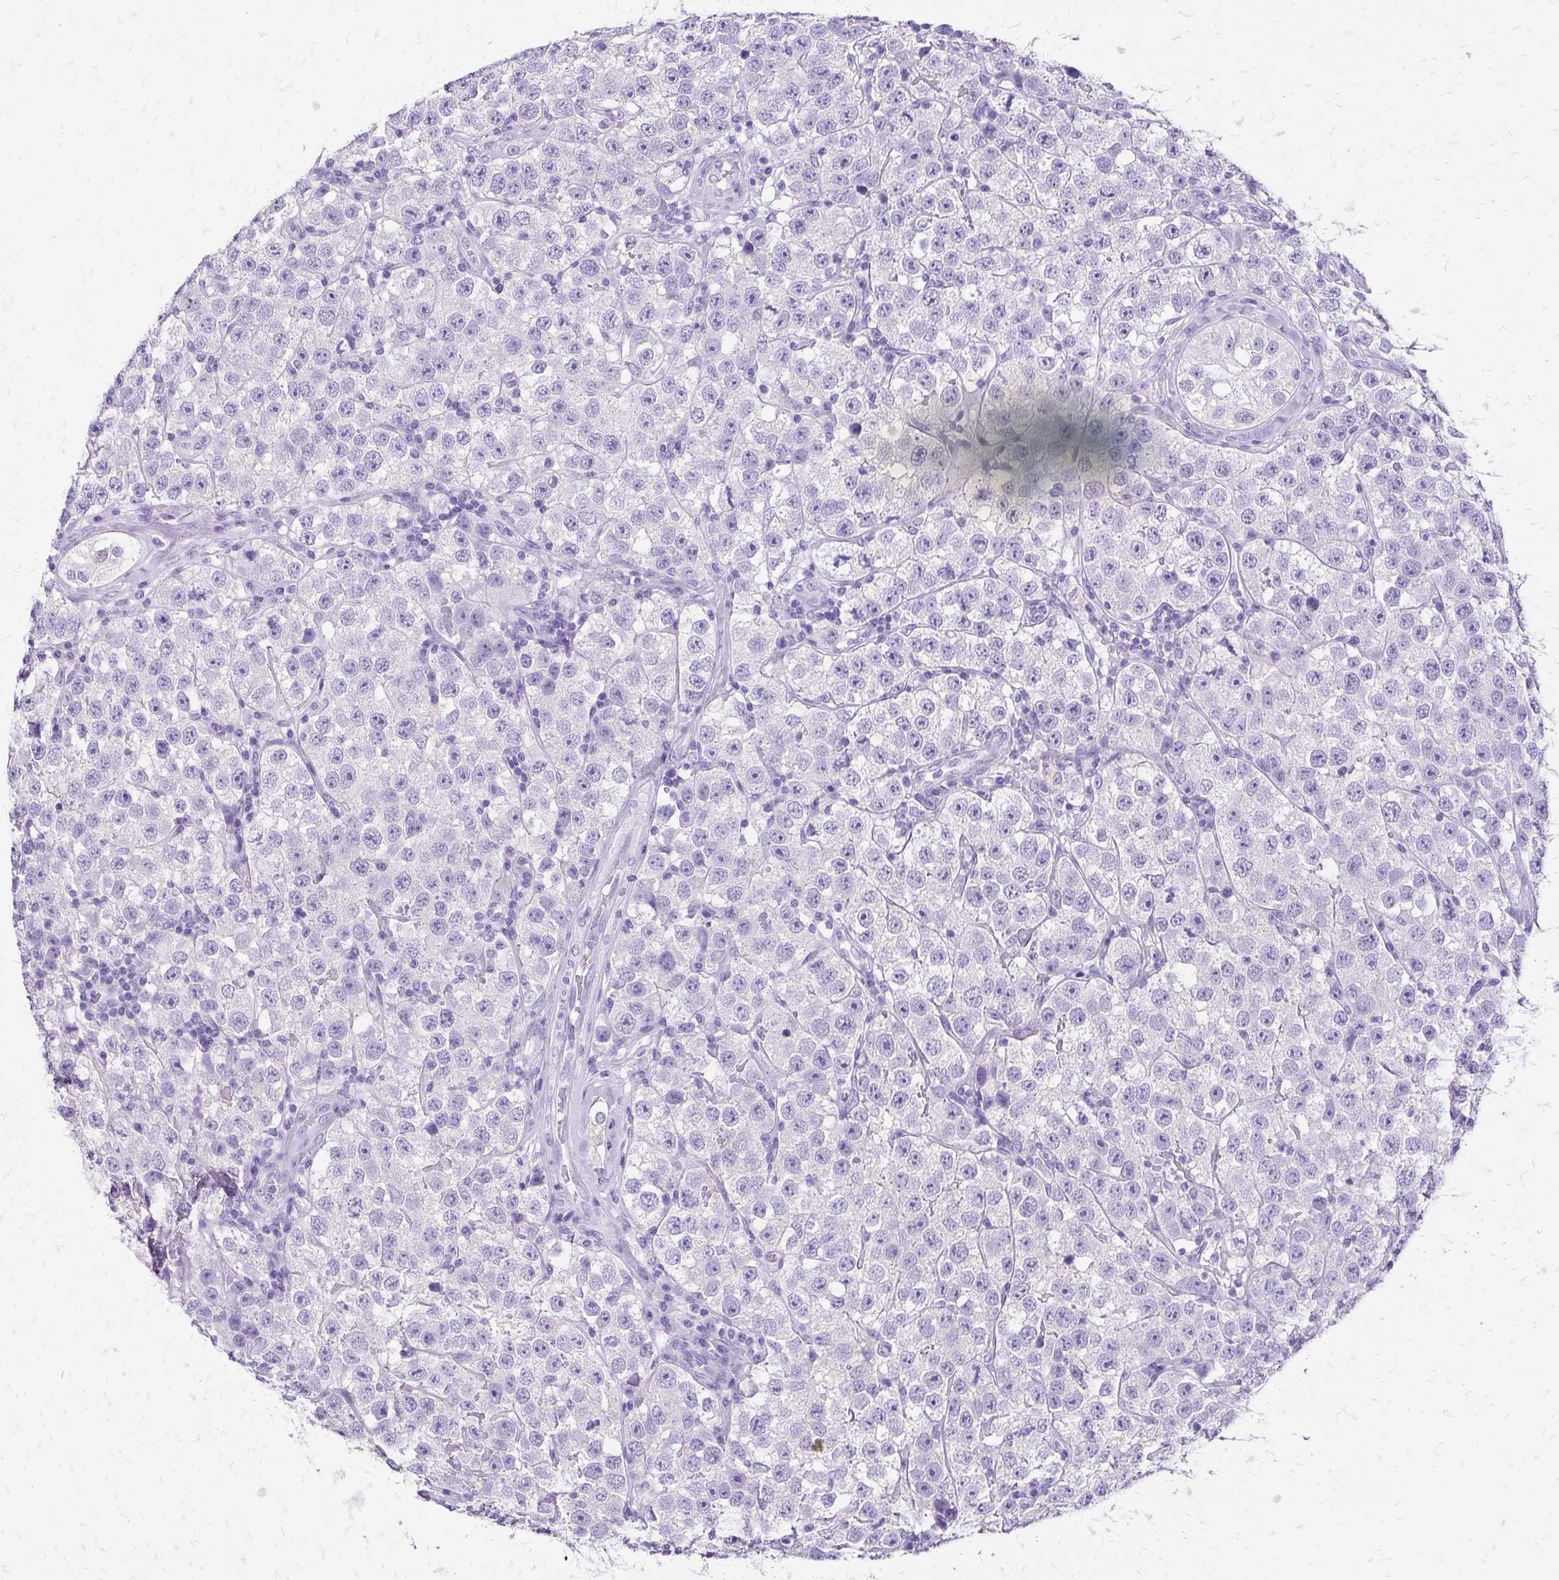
{"staining": {"intensity": "negative", "quantity": "none", "location": "none"}, "tissue": "testis cancer", "cell_type": "Tumor cells", "image_type": "cancer", "snomed": [{"axis": "morphology", "description": "Seminoma, NOS"}, {"axis": "topography", "description": "Testis"}], "caption": "DAB (3,3'-diaminobenzidine) immunohistochemical staining of human testis cancer displays no significant positivity in tumor cells.", "gene": "SLC32A1", "patient": {"sex": "male", "age": 34}}